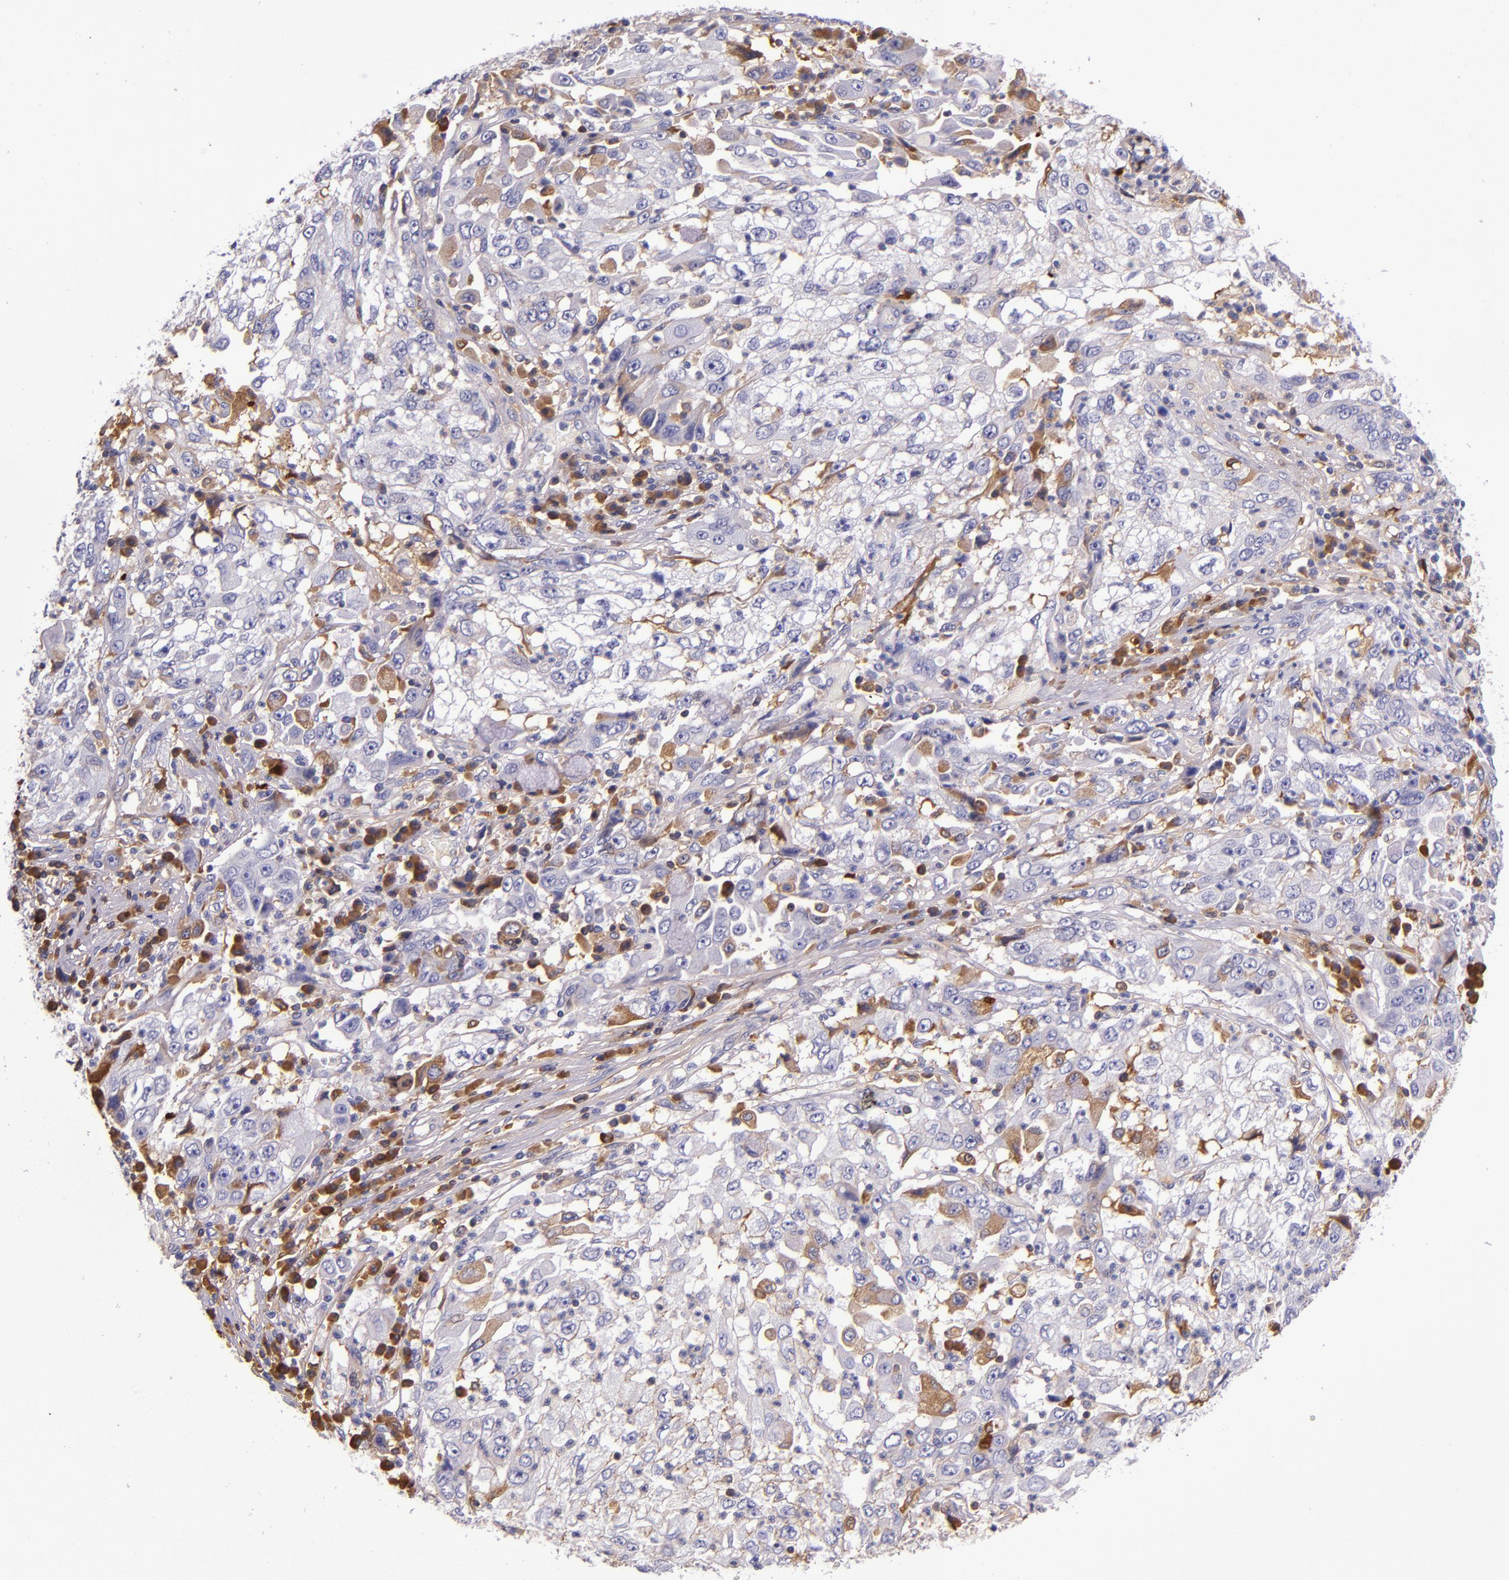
{"staining": {"intensity": "weak", "quantity": "<25%", "location": "cytoplasmic/membranous"}, "tissue": "cervical cancer", "cell_type": "Tumor cells", "image_type": "cancer", "snomed": [{"axis": "morphology", "description": "Squamous cell carcinoma, NOS"}, {"axis": "topography", "description": "Cervix"}], "caption": "Immunohistochemistry of human squamous cell carcinoma (cervical) reveals no staining in tumor cells. (DAB (3,3'-diaminobenzidine) immunohistochemistry visualized using brightfield microscopy, high magnification).", "gene": "CLEC3B", "patient": {"sex": "female", "age": 36}}